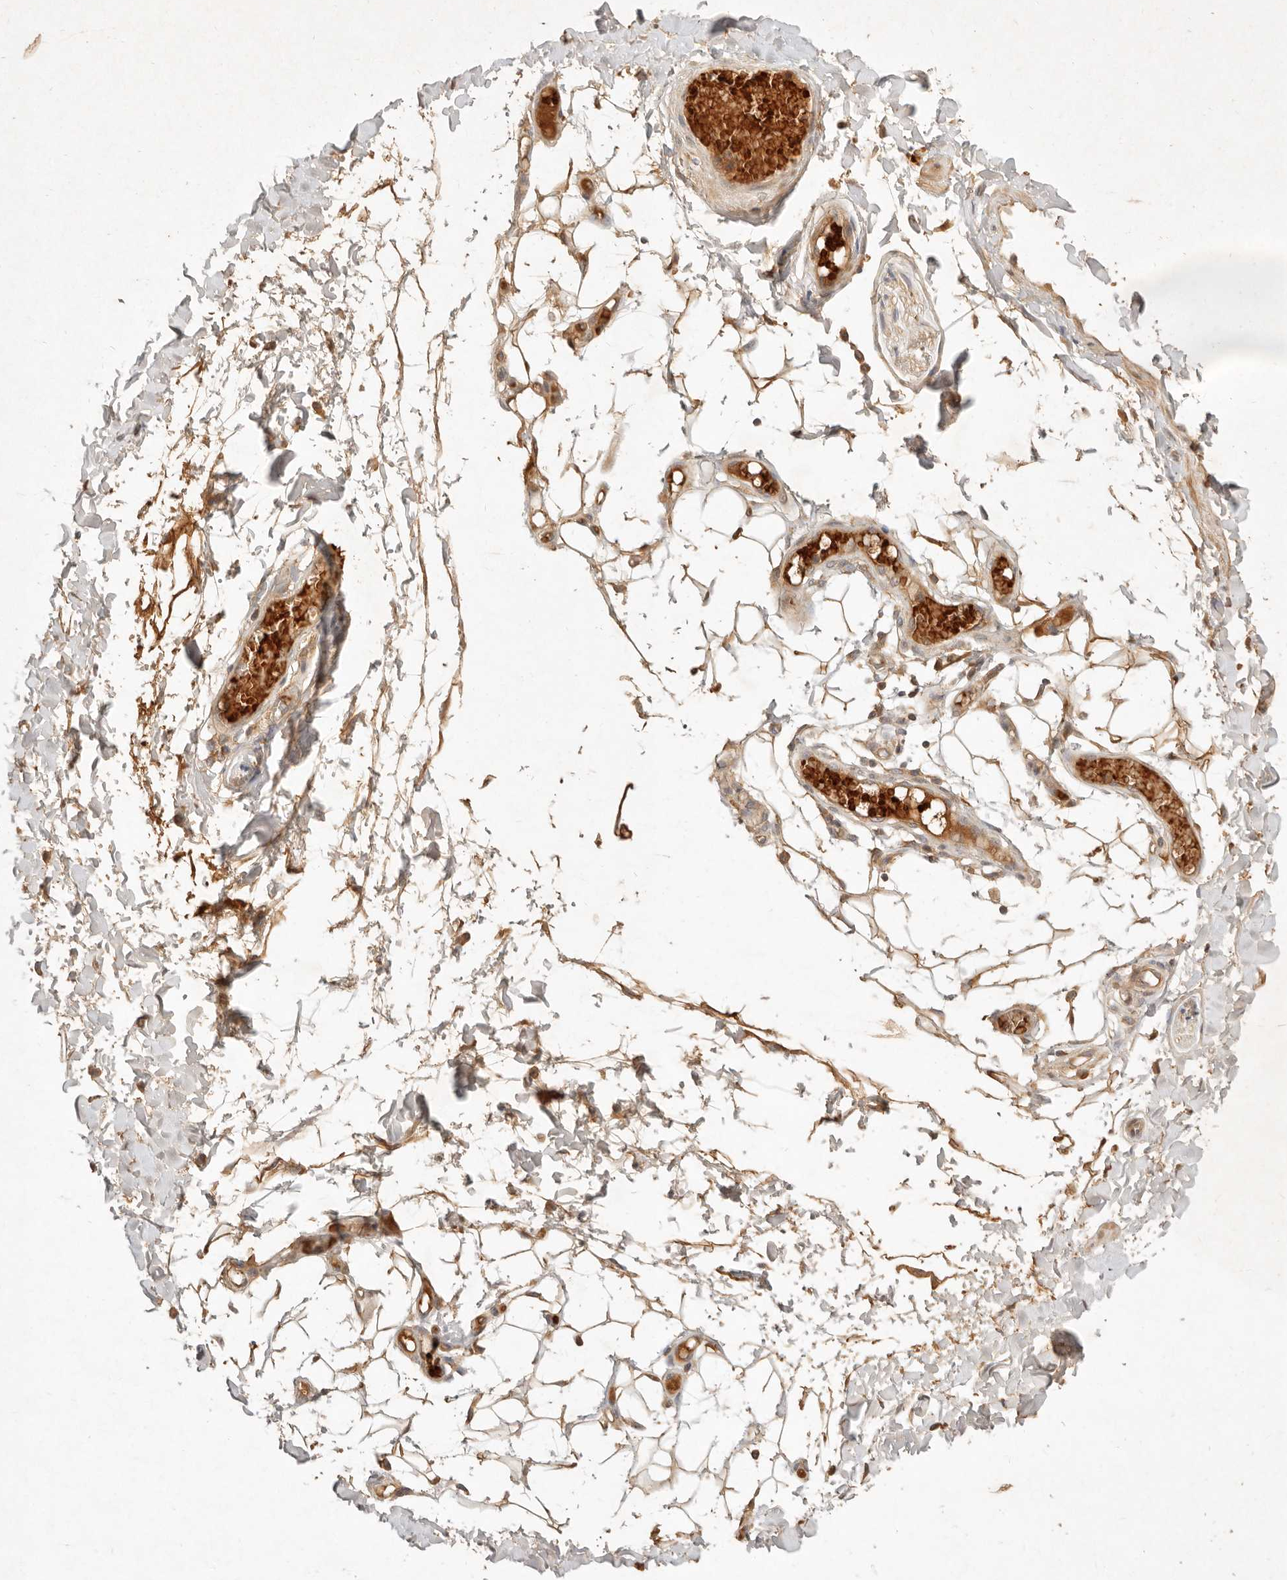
{"staining": {"intensity": "strong", "quantity": ">75%", "location": "cytoplasmic/membranous"}, "tissue": "adipose tissue", "cell_type": "Adipocytes", "image_type": "normal", "snomed": [{"axis": "morphology", "description": "Normal tissue, NOS"}, {"axis": "topography", "description": "Adipose tissue"}, {"axis": "topography", "description": "Vascular tissue"}, {"axis": "topography", "description": "Peripheral nerve tissue"}], "caption": "Immunohistochemical staining of normal human adipose tissue exhibits high levels of strong cytoplasmic/membranous positivity in approximately >75% of adipocytes.", "gene": "FREM2", "patient": {"sex": "male", "age": 25}}